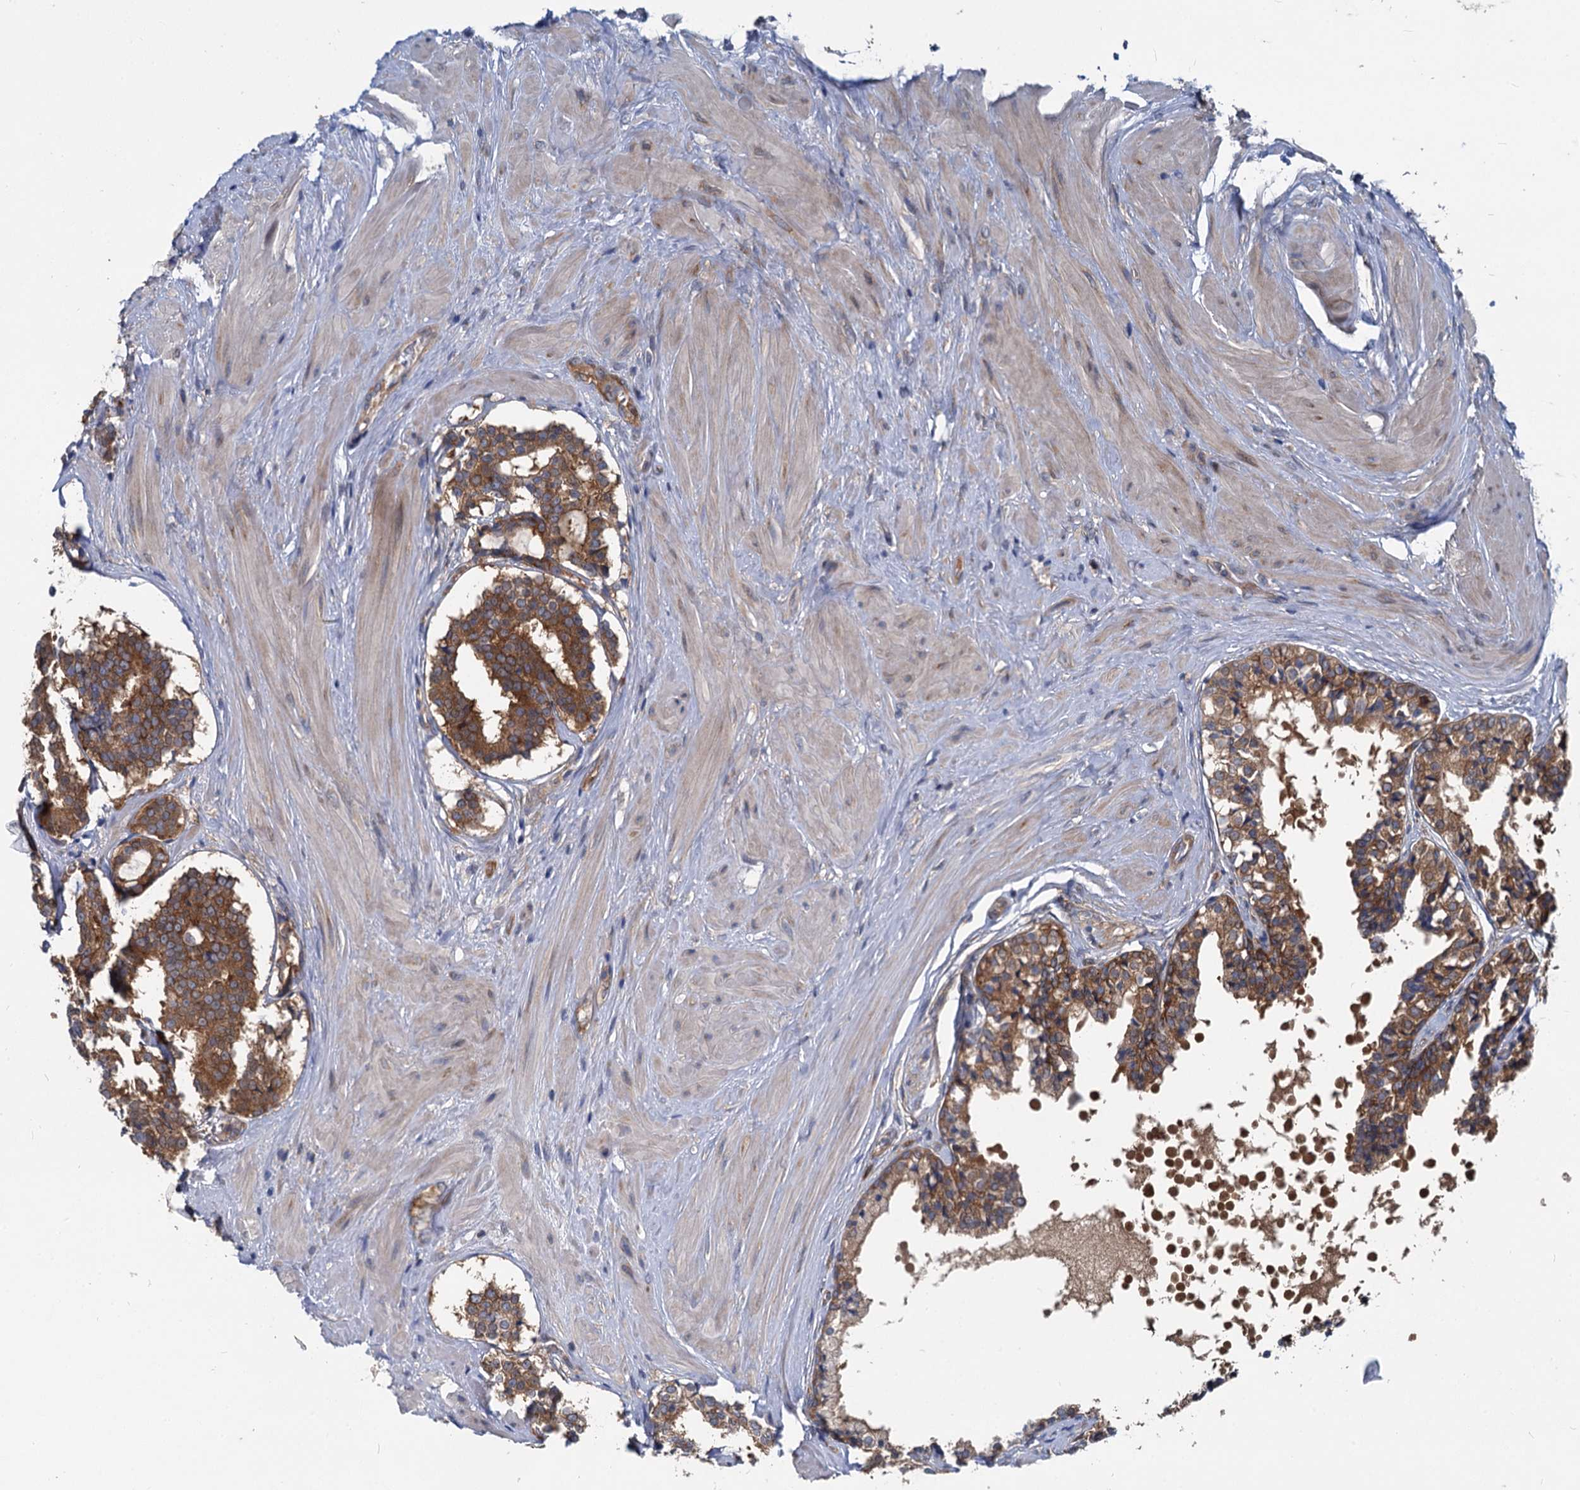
{"staining": {"intensity": "strong", "quantity": ">75%", "location": "cytoplasmic/membranous"}, "tissue": "prostate cancer", "cell_type": "Tumor cells", "image_type": "cancer", "snomed": [{"axis": "morphology", "description": "Adenocarcinoma, High grade"}, {"axis": "topography", "description": "Prostate"}], "caption": "Prostate high-grade adenocarcinoma was stained to show a protein in brown. There is high levels of strong cytoplasmic/membranous expression in about >75% of tumor cells.", "gene": "EIF2B2", "patient": {"sex": "male", "age": 58}}